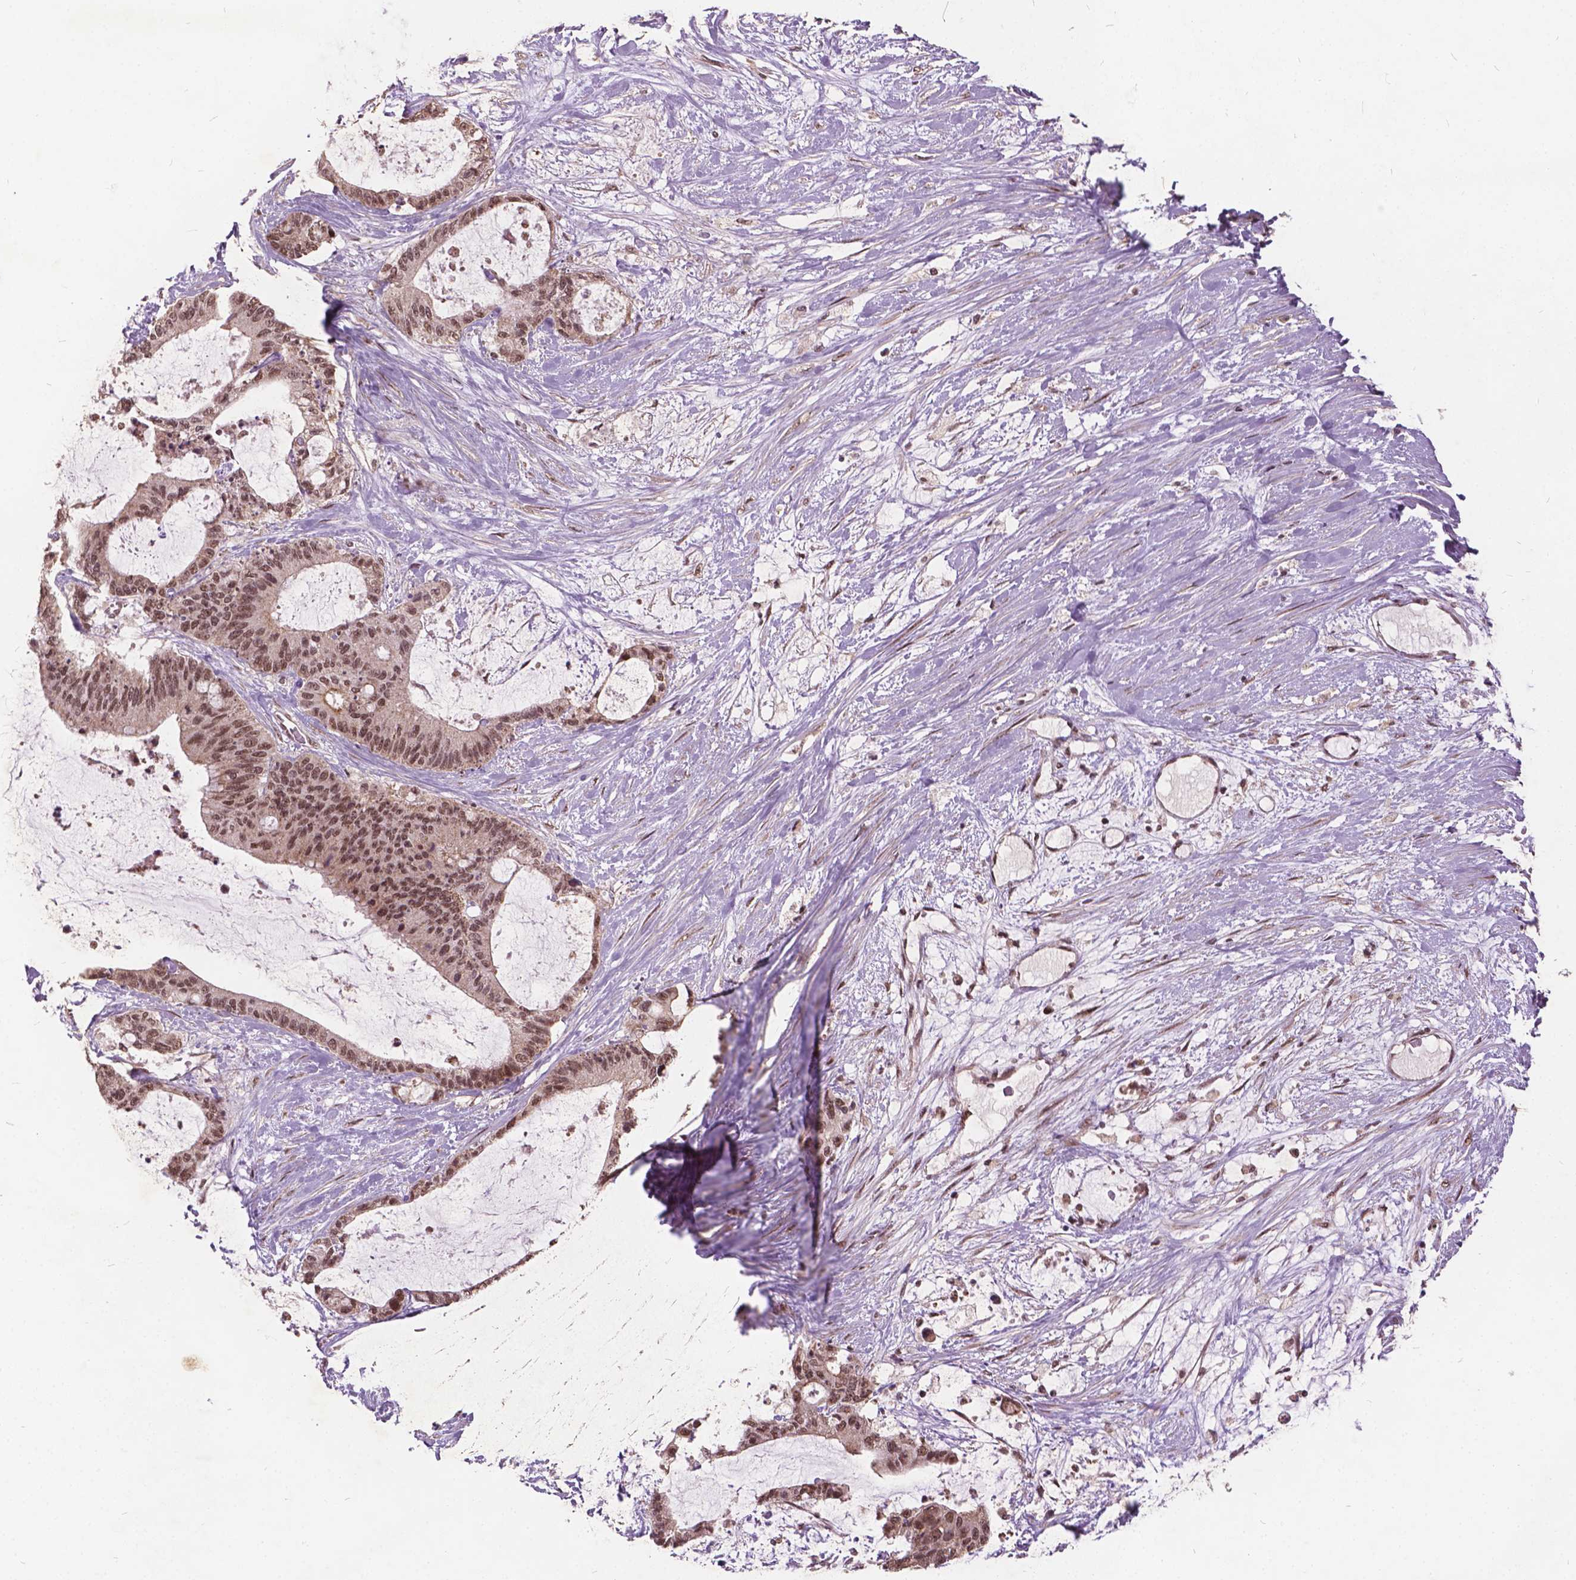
{"staining": {"intensity": "moderate", "quantity": ">75%", "location": "nuclear"}, "tissue": "liver cancer", "cell_type": "Tumor cells", "image_type": "cancer", "snomed": [{"axis": "morphology", "description": "Normal tissue, NOS"}, {"axis": "morphology", "description": "Cholangiocarcinoma"}, {"axis": "topography", "description": "Liver"}, {"axis": "topography", "description": "Peripheral nerve tissue"}], "caption": "IHC of liver cancer reveals medium levels of moderate nuclear expression in about >75% of tumor cells.", "gene": "GPS2", "patient": {"sex": "female", "age": 73}}